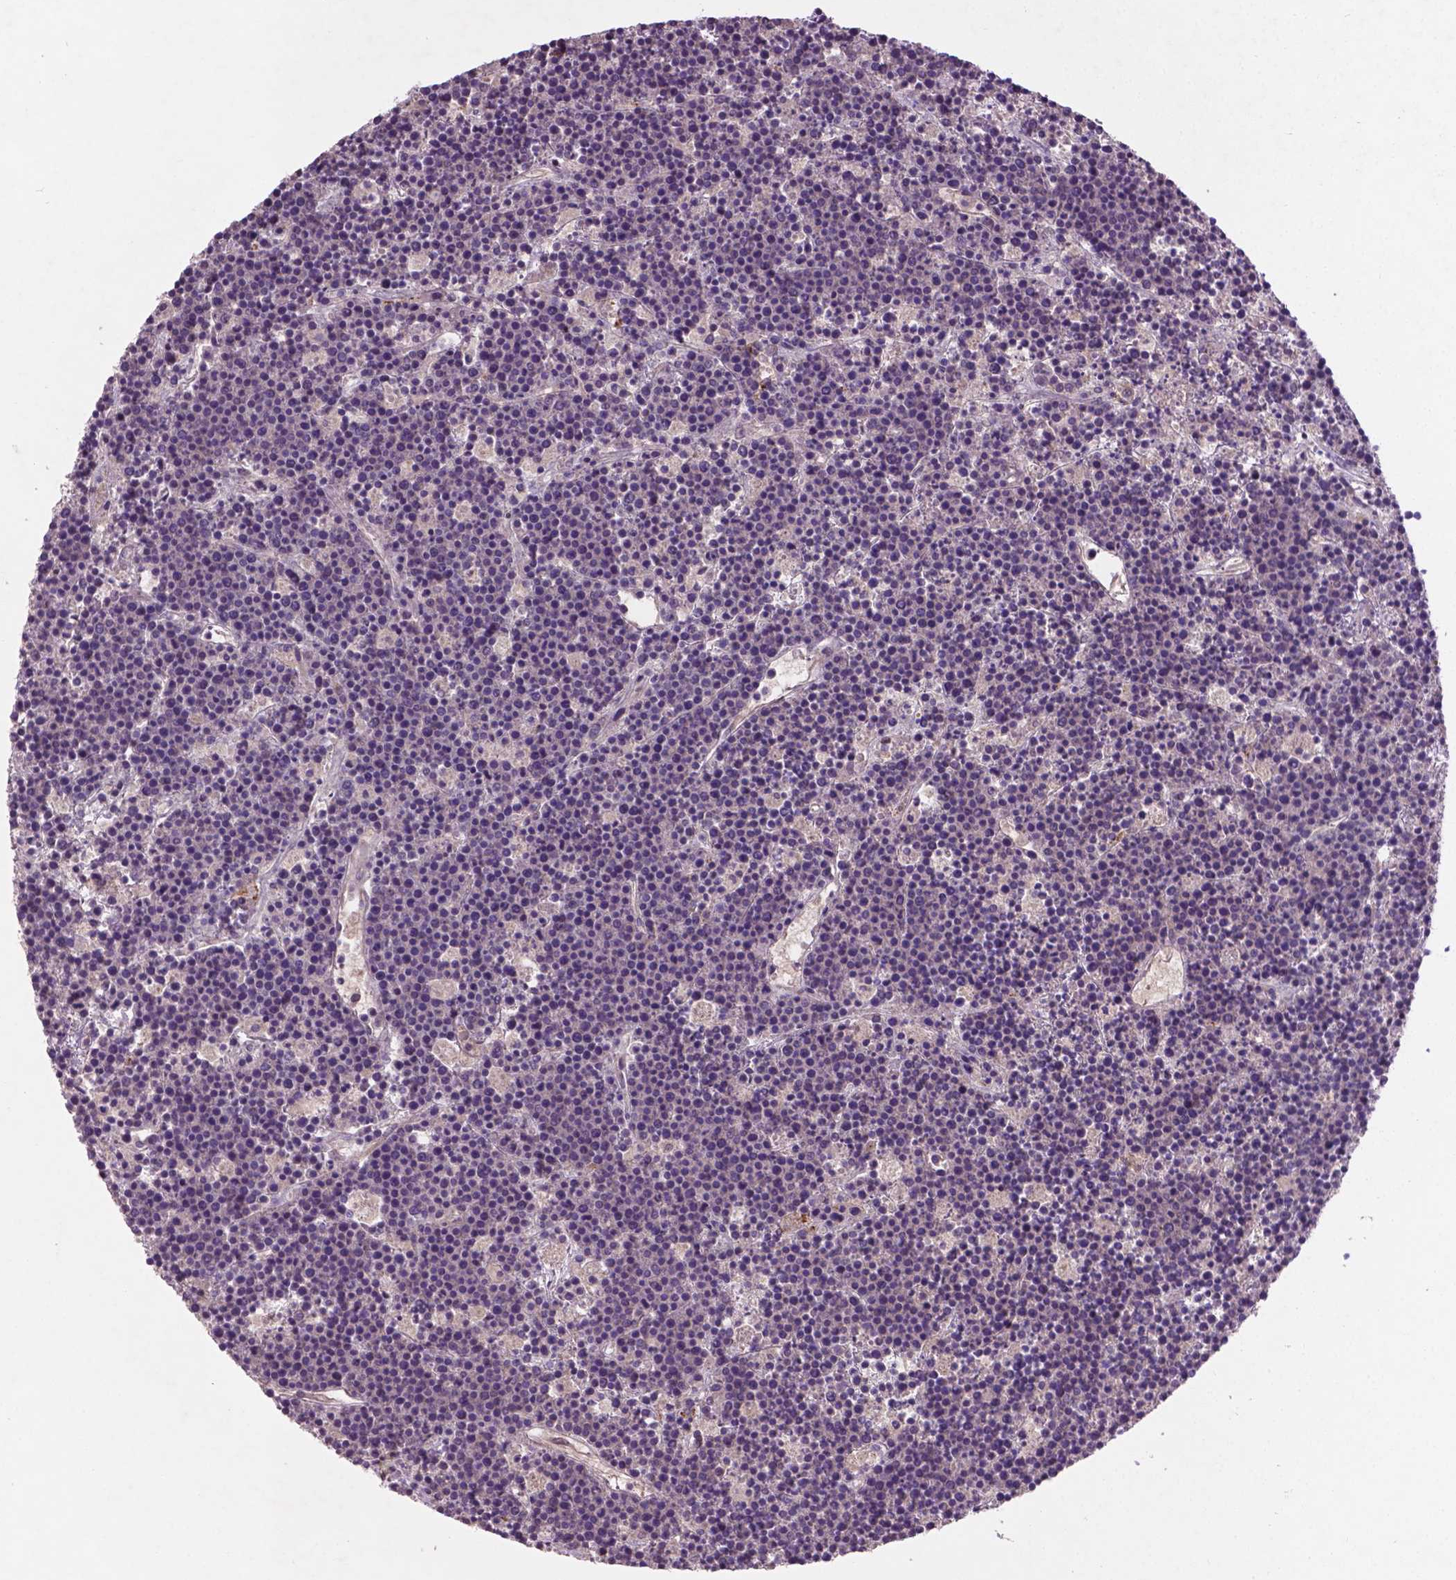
{"staining": {"intensity": "negative", "quantity": "none", "location": "none"}, "tissue": "lymphoma", "cell_type": "Tumor cells", "image_type": "cancer", "snomed": [{"axis": "morphology", "description": "Malignant lymphoma, non-Hodgkin's type, High grade"}, {"axis": "topography", "description": "Ovary"}], "caption": "DAB immunohistochemical staining of lymphoma reveals no significant expression in tumor cells.", "gene": "SOX17", "patient": {"sex": "female", "age": 56}}